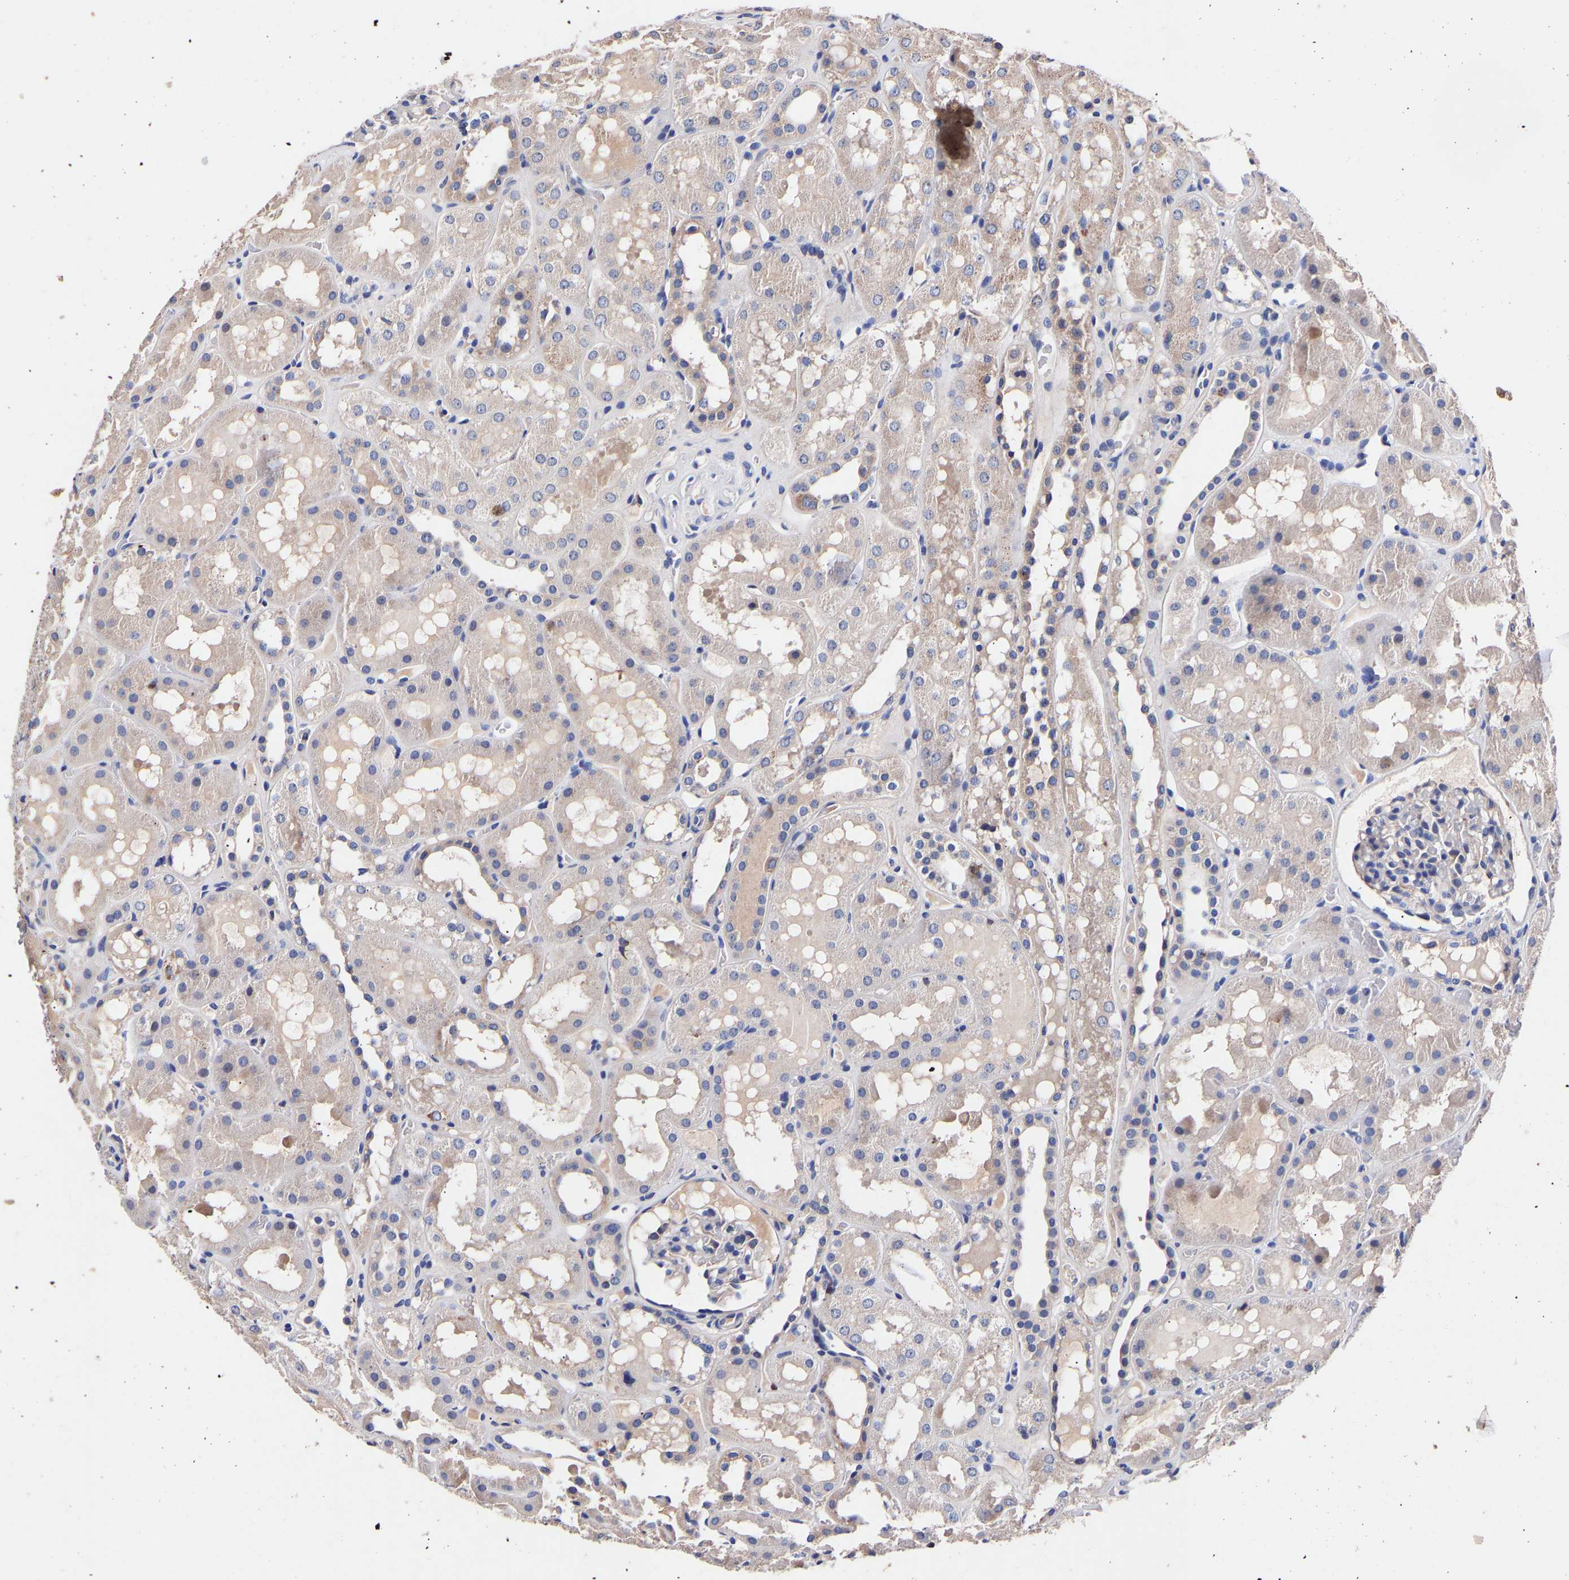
{"staining": {"intensity": "negative", "quantity": "none", "location": "none"}, "tissue": "kidney", "cell_type": "Cells in glomeruli", "image_type": "normal", "snomed": [{"axis": "morphology", "description": "Normal tissue, NOS"}, {"axis": "topography", "description": "Kidney"}, {"axis": "topography", "description": "Urinary bladder"}], "caption": "High power microscopy photomicrograph of an immunohistochemistry (IHC) photomicrograph of unremarkable kidney, revealing no significant staining in cells in glomeruli.", "gene": "SEM1", "patient": {"sex": "male", "age": 16}}